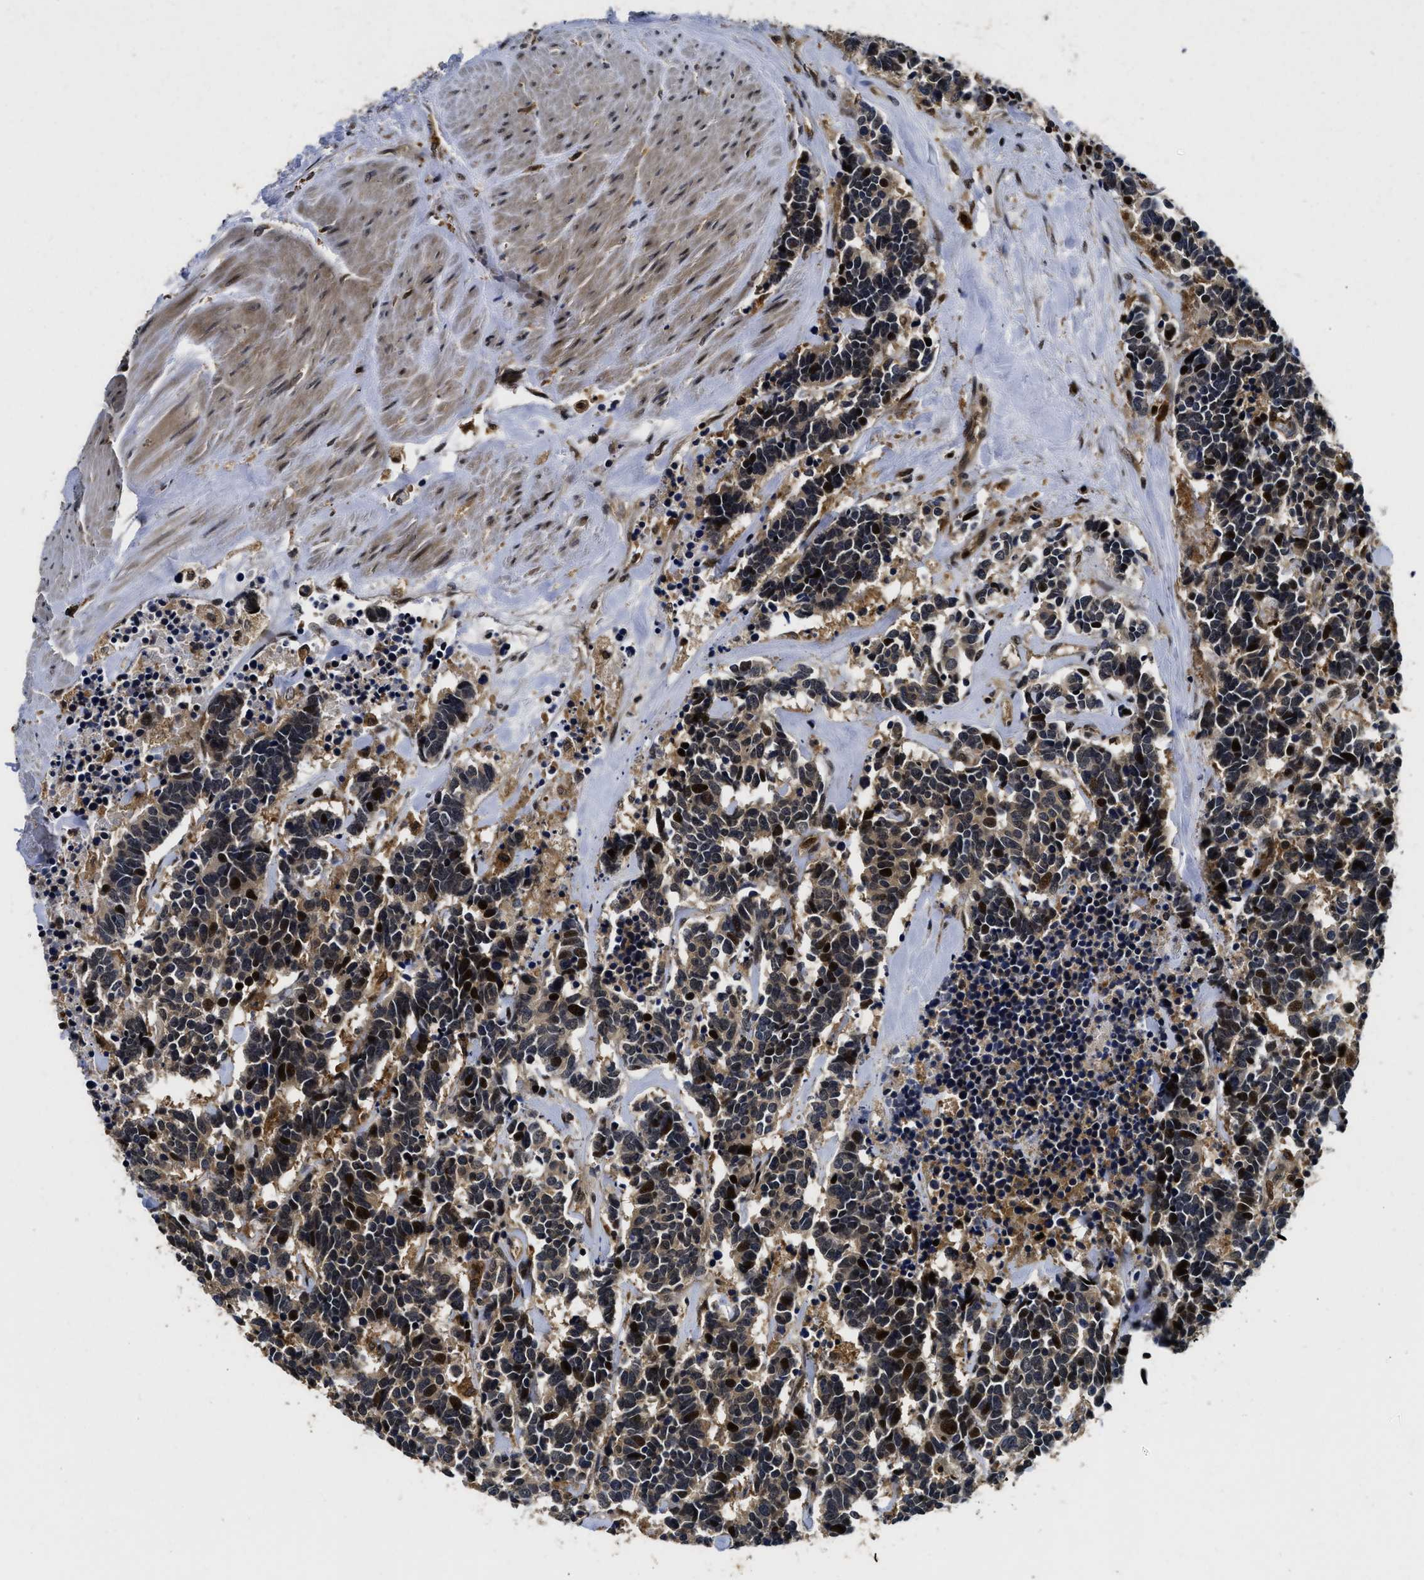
{"staining": {"intensity": "strong", "quantity": "25%-75%", "location": "nuclear"}, "tissue": "carcinoid", "cell_type": "Tumor cells", "image_type": "cancer", "snomed": [{"axis": "morphology", "description": "Carcinoma, NOS"}, {"axis": "morphology", "description": "Carcinoid, malignant, NOS"}, {"axis": "topography", "description": "Urinary bladder"}], "caption": "Strong nuclear protein expression is identified in about 25%-75% of tumor cells in carcinoma. The protein is stained brown, and the nuclei are stained in blue (DAB IHC with brightfield microscopy, high magnification).", "gene": "ADSL", "patient": {"sex": "male", "age": 57}}